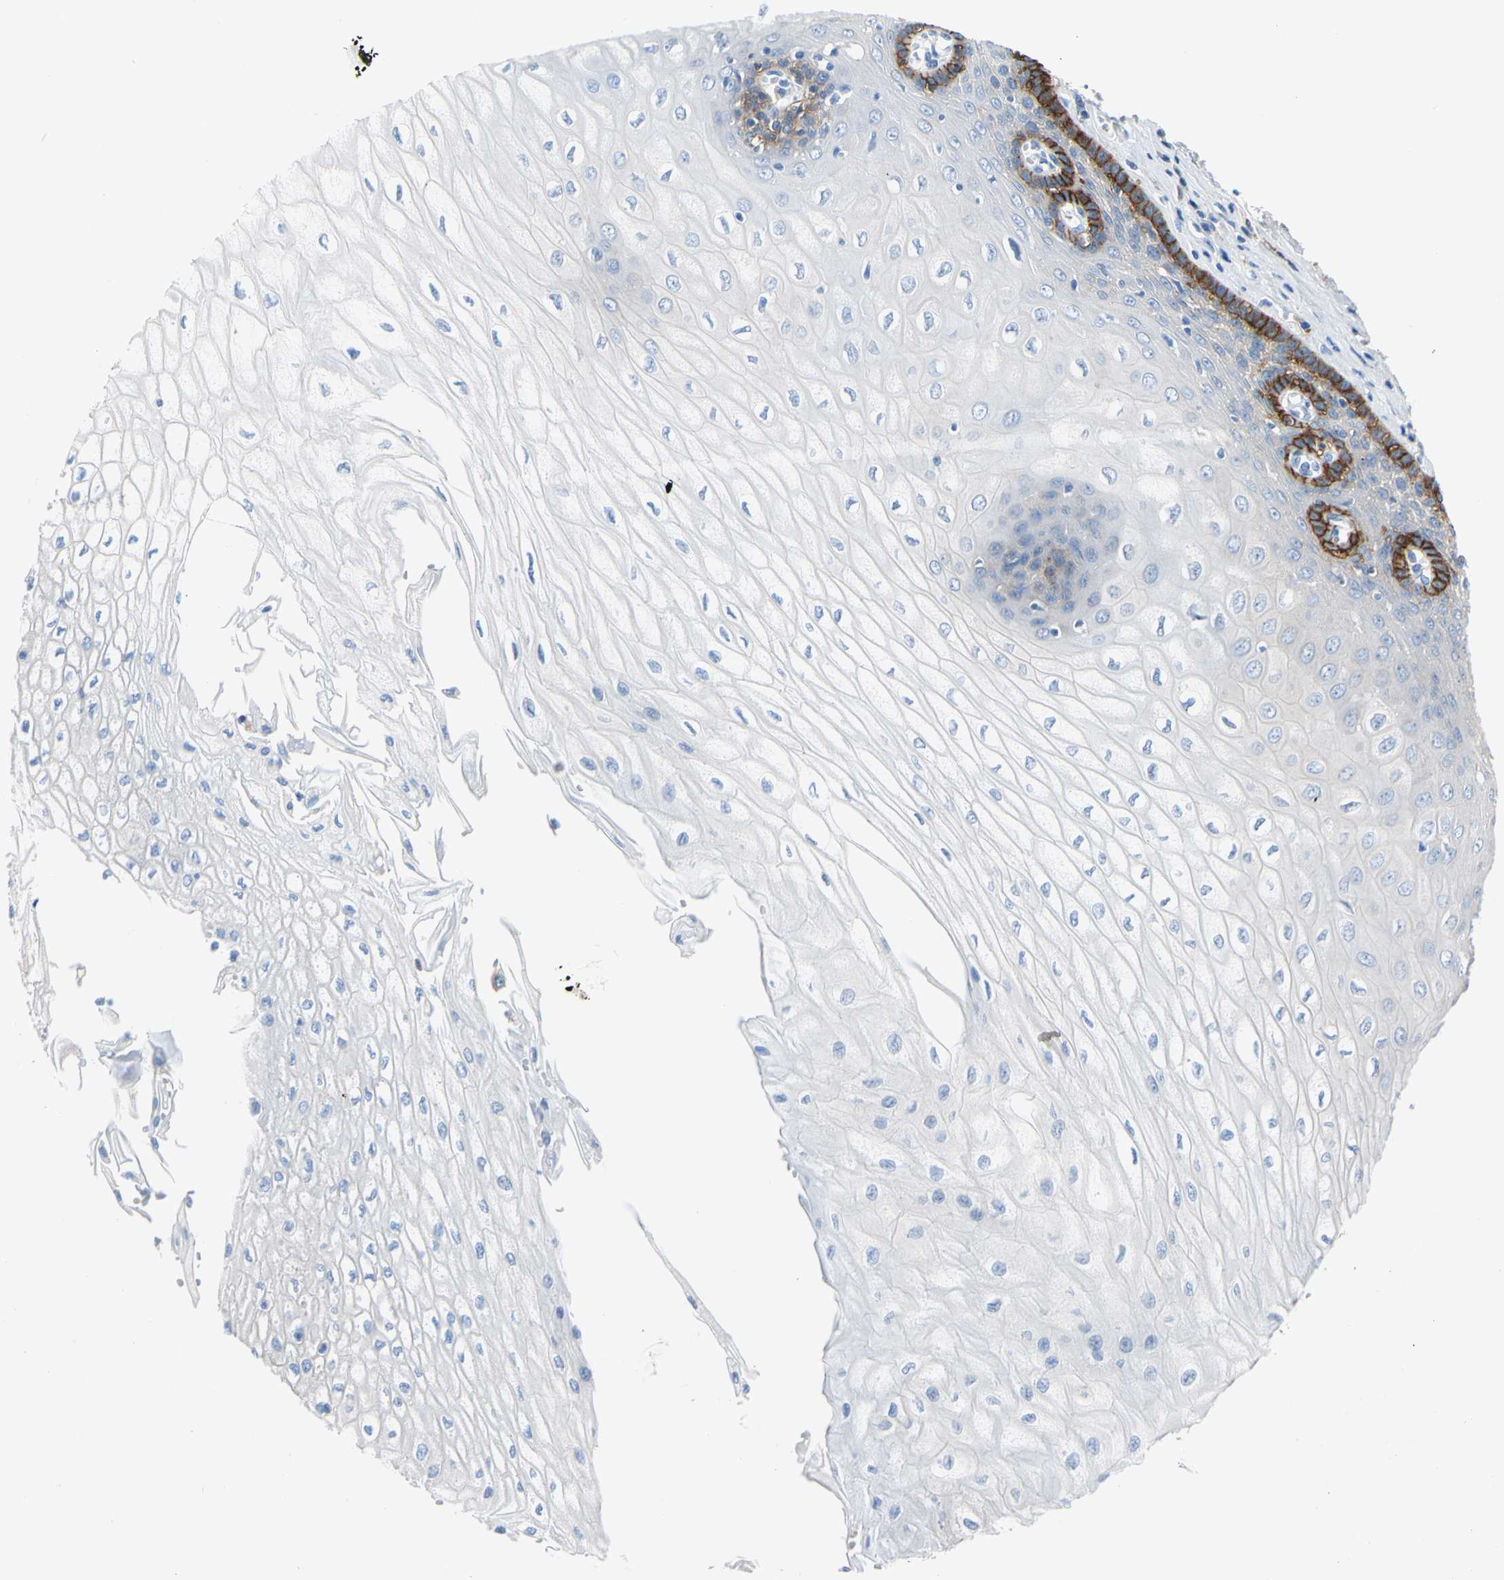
{"staining": {"intensity": "moderate", "quantity": "<25%", "location": "cytoplasmic/membranous"}, "tissue": "esophagus", "cell_type": "Squamous epithelial cells", "image_type": "normal", "snomed": [{"axis": "morphology", "description": "Normal tissue, NOS"}, {"axis": "morphology", "description": "Squamous cell carcinoma, NOS"}, {"axis": "topography", "description": "Esophagus"}], "caption": "Immunohistochemistry of normal esophagus demonstrates low levels of moderate cytoplasmic/membranous staining in about <25% of squamous epithelial cells.", "gene": "PDPN", "patient": {"sex": "male", "age": 65}}